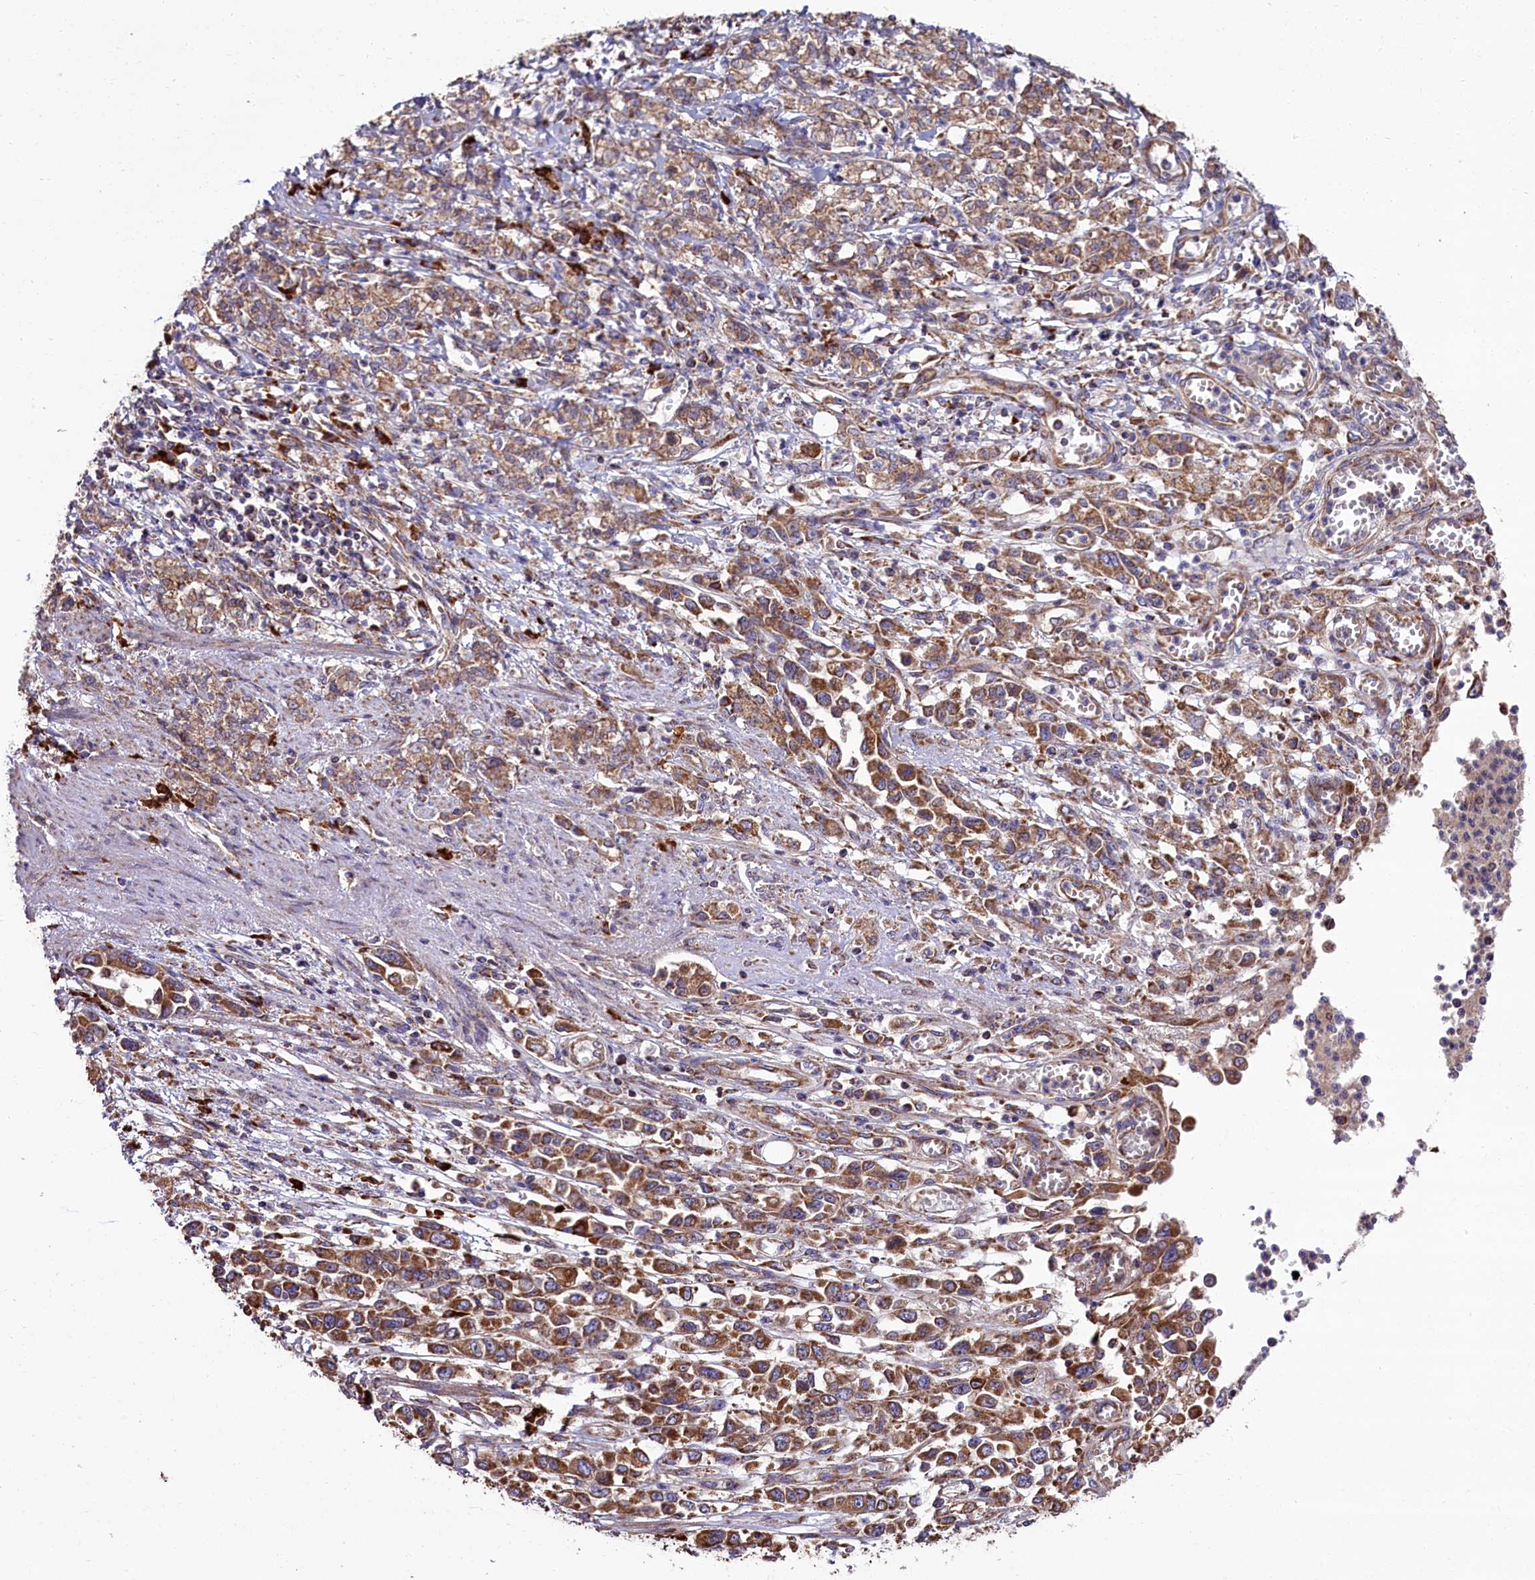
{"staining": {"intensity": "moderate", "quantity": ">75%", "location": "cytoplasmic/membranous"}, "tissue": "stomach cancer", "cell_type": "Tumor cells", "image_type": "cancer", "snomed": [{"axis": "morphology", "description": "Adenocarcinoma, NOS"}, {"axis": "topography", "description": "Stomach"}], "caption": "Immunohistochemical staining of human stomach cancer demonstrates medium levels of moderate cytoplasmic/membranous protein staining in approximately >75% of tumor cells. Using DAB (3,3'-diaminobenzidine) (brown) and hematoxylin (blue) stains, captured at high magnification using brightfield microscopy.", "gene": "ZSWIM1", "patient": {"sex": "female", "age": 76}}